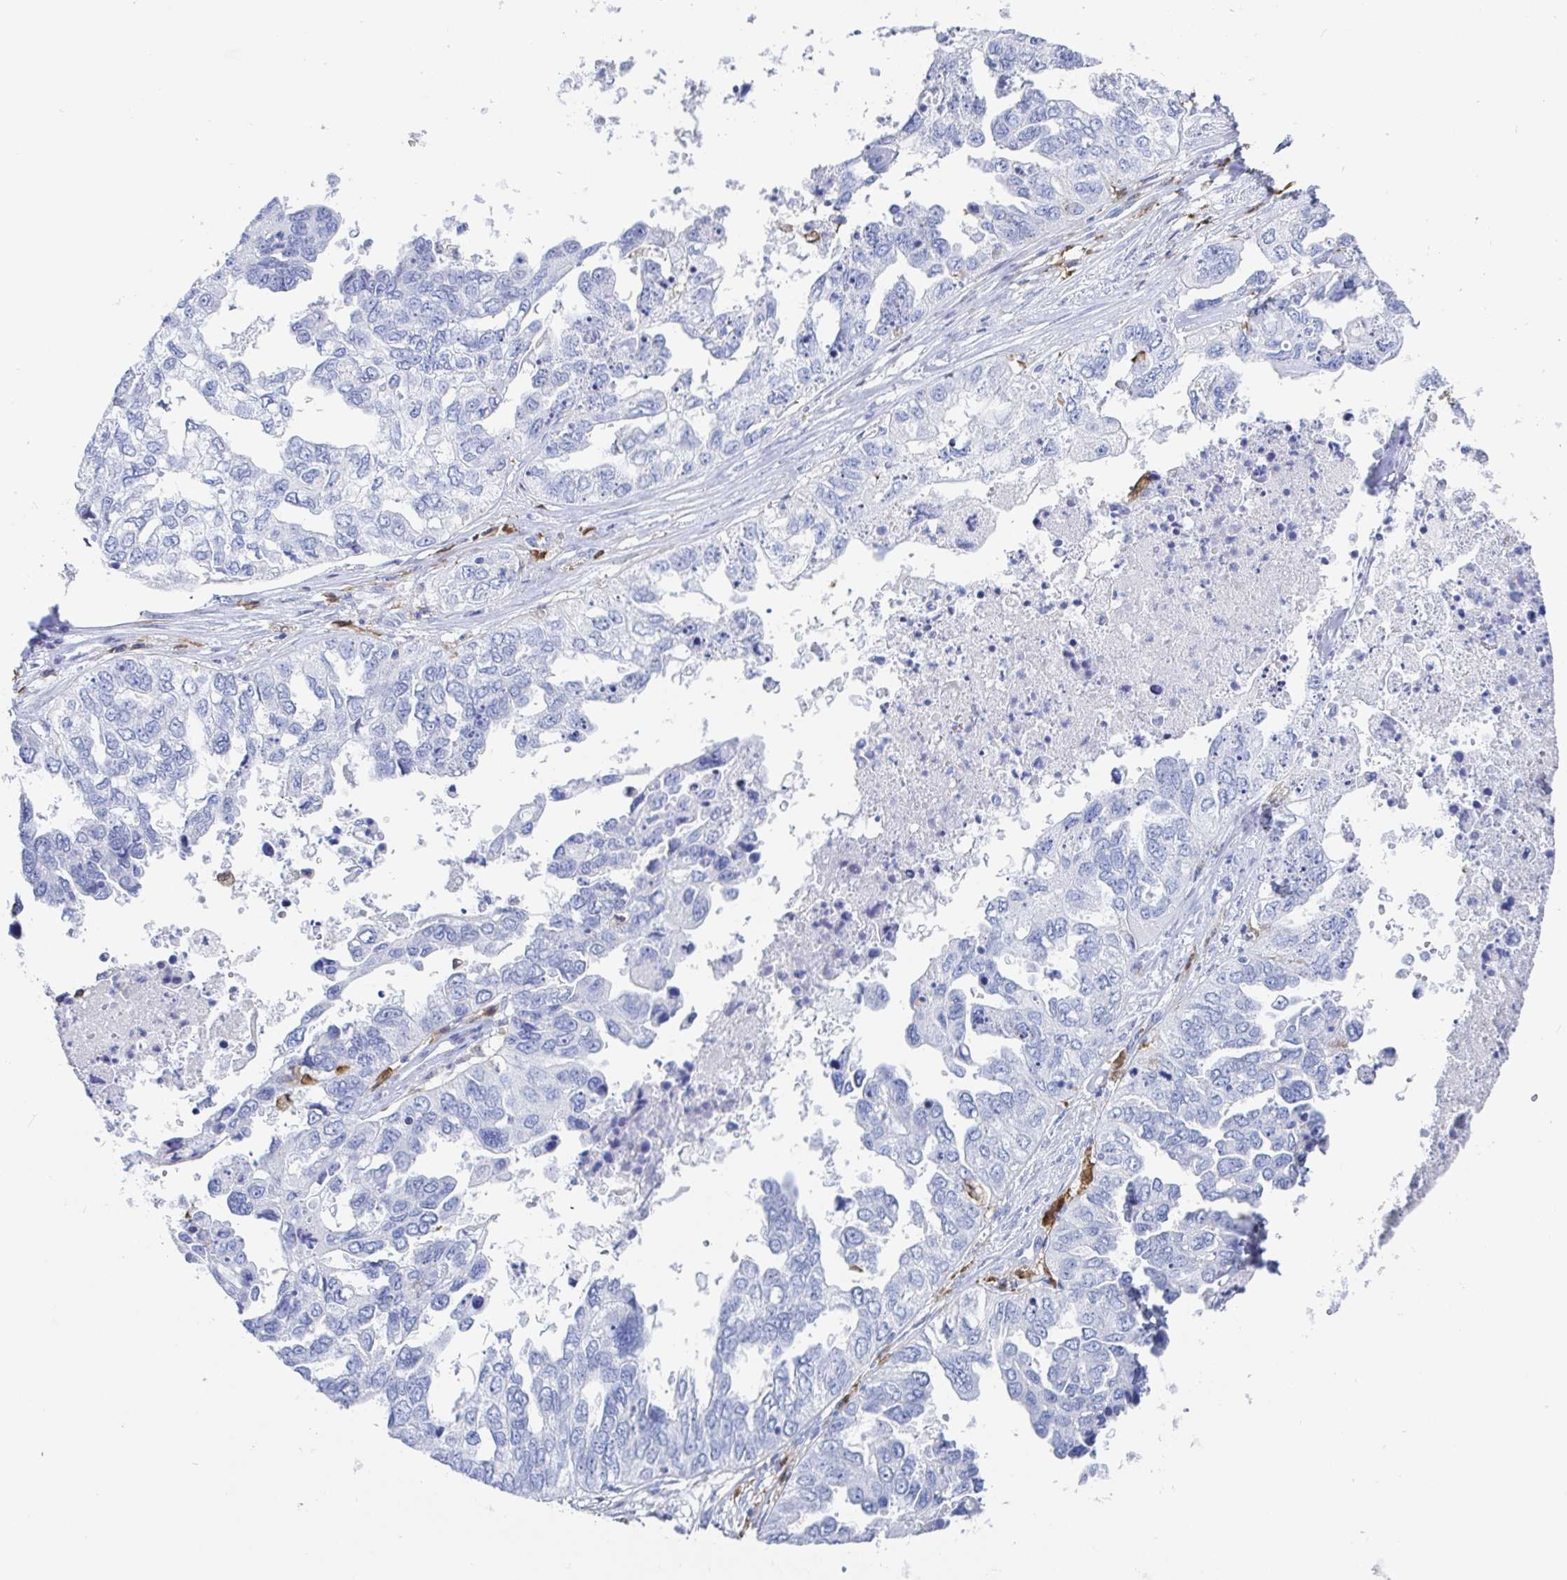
{"staining": {"intensity": "negative", "quantity": "none", "location": "none"}, "tissue": "ovarian cancer", "cell_type": "Tumor cells", "image_type": "cancer", "snomed": [{"axis": "morphology", "description": "Cystadenocarcinoma, serous, NOS"}, {"axis": "topography", "description": "Ovary"}], "caption": "Immunohistochemistry of human ovarian serous cystadenocarcinoma displays no staining in tumor cells.", "gene": "OR2A4", "patient": {"sex": "female", "age": 53}}